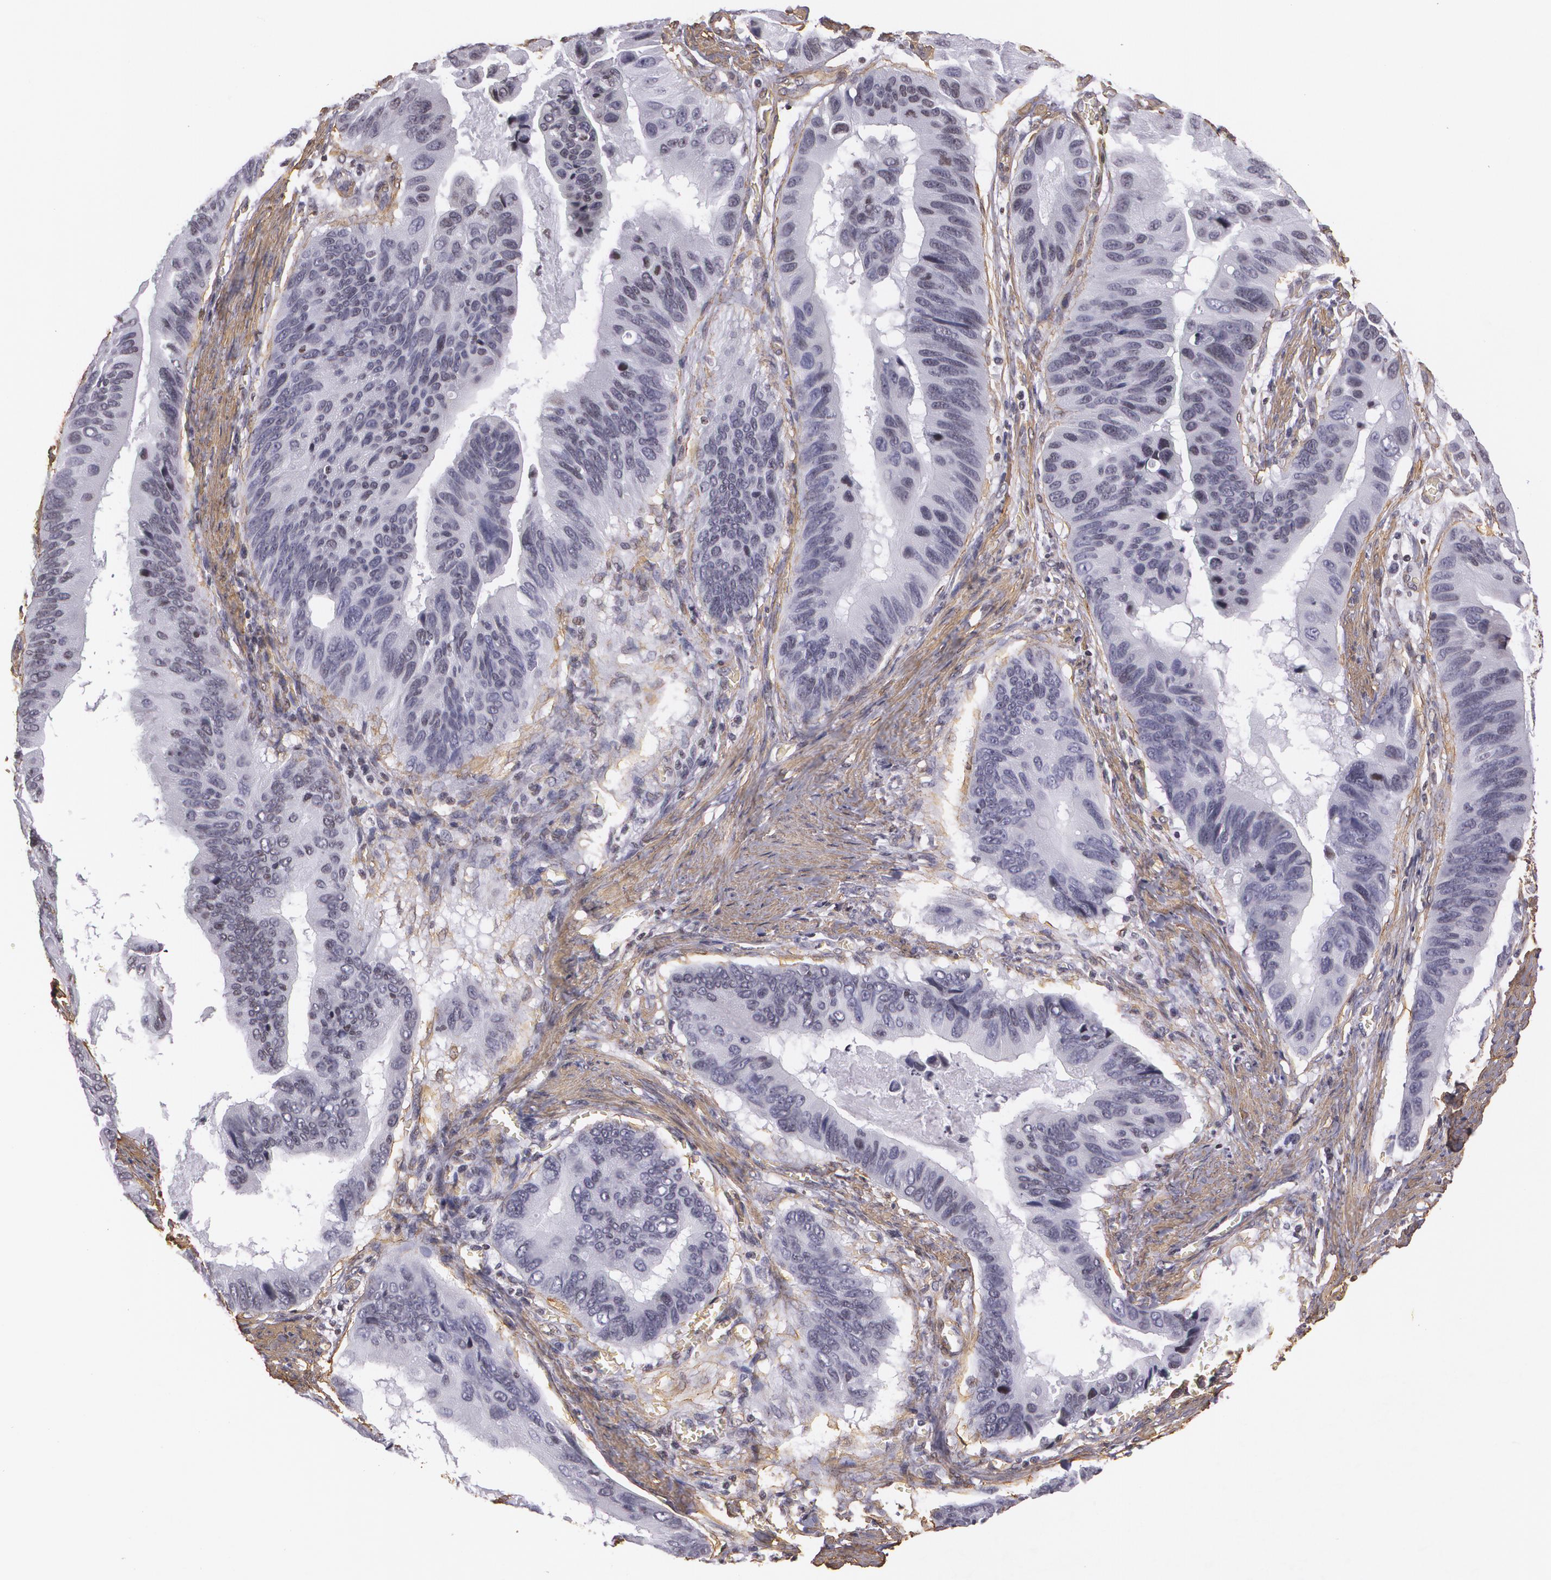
{"staining": {"intensity": "negative", "quantity": "none", "location": "none"}, "tissue": "stomach cancer", "cell_type": "Tumor cells", "image_type": "cancer", "snomed": [{"axis": "morphology", "description": "Adenocarcinoma, NOS"}, {"axis": "topography", "description": "Stomach, upper"}], "caption": "The IHC image has no significant positivity in tumor cells of stomach cancer (adenocarcinoma) tissue.", "gene": "VAMP1", "patient": {"sex": "male", "age": 80}}